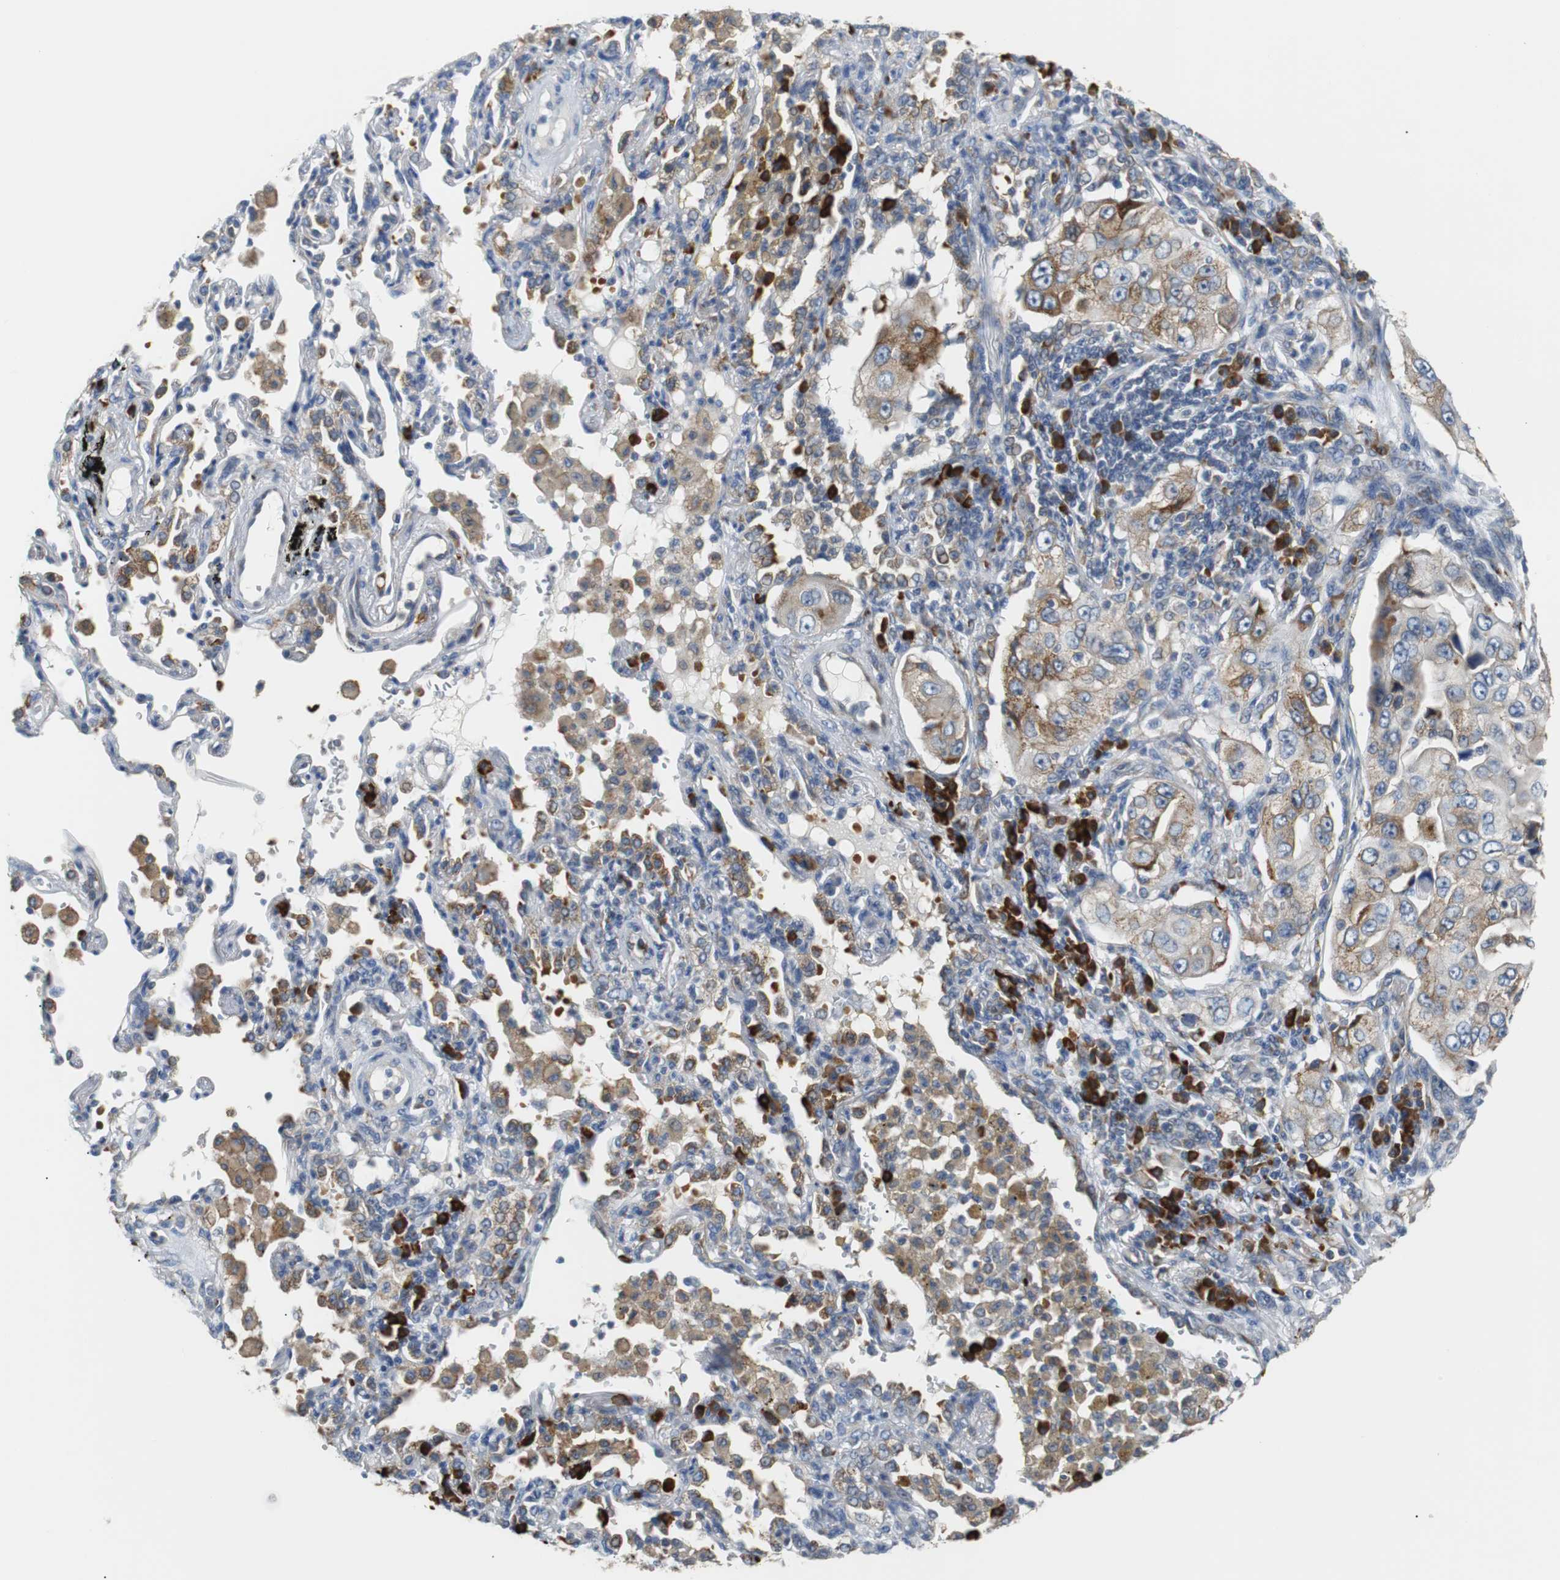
{"staining": {"intensity": "weak", "quantity": "25%-75%", "location": "cytoplasmic/membranous"}, "tissue": "lung cancer", "cell_type": "Tumor cells", "image_type": "cancer", "snomed": [{"axis": "morphology", "description": "Adenocarcinoma, NOS"}, {"axis": "topography", "description": "Lung"}], "caption": "Immunohistochemistry (DAB) staining of human lung adenocarcinoma demonstrates weak cytoplasmic/membranous protein expression in approximately 25%-75% of tumor cells.", "gene": "PDIA4", "patient": {"sex": "male", "age": 84}}